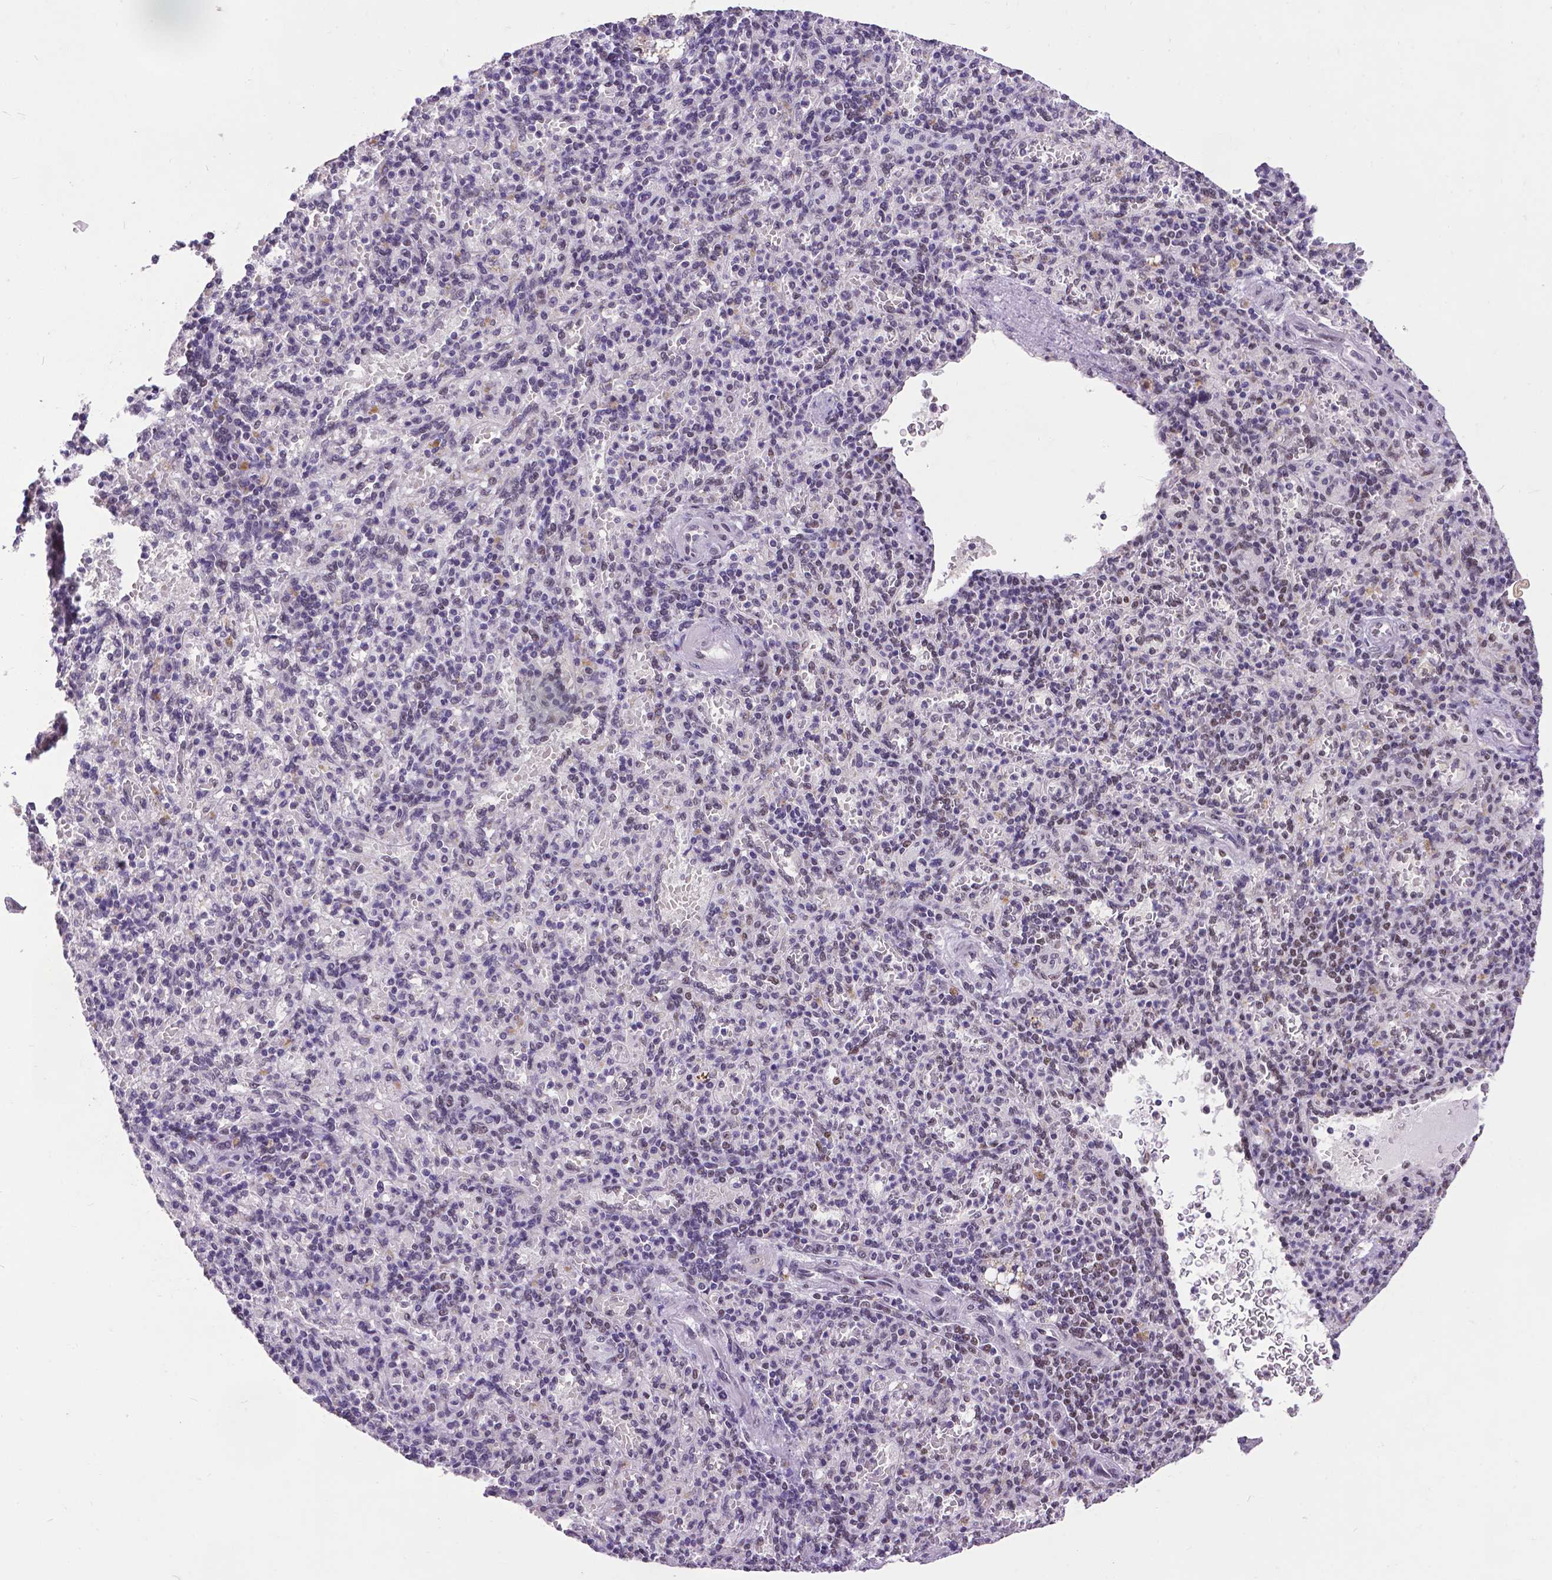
{"staining": {"intensity": "moderate", "quantity": "25%-75%", "location": "nuclear"}, "tissue": "spleen", "cell_type": "Cells in red pulp", "image_type": "normal", "snomed": [{"axis": "morphology", "description": "Normal tissue, NOS"}, {"axis": "topography", "description": "Spleen"}], "caption": "Immunohistochemistry (IHC) image of benign spleen: spleen stained using immunohistochemistry displays medium levels of moderate protein expression localized specifically in the nuclear of cells in red pulp, appearing as a nuclear brown color.", "gene": "ATRX", "patient": {"sex": "female", "age": 74}}